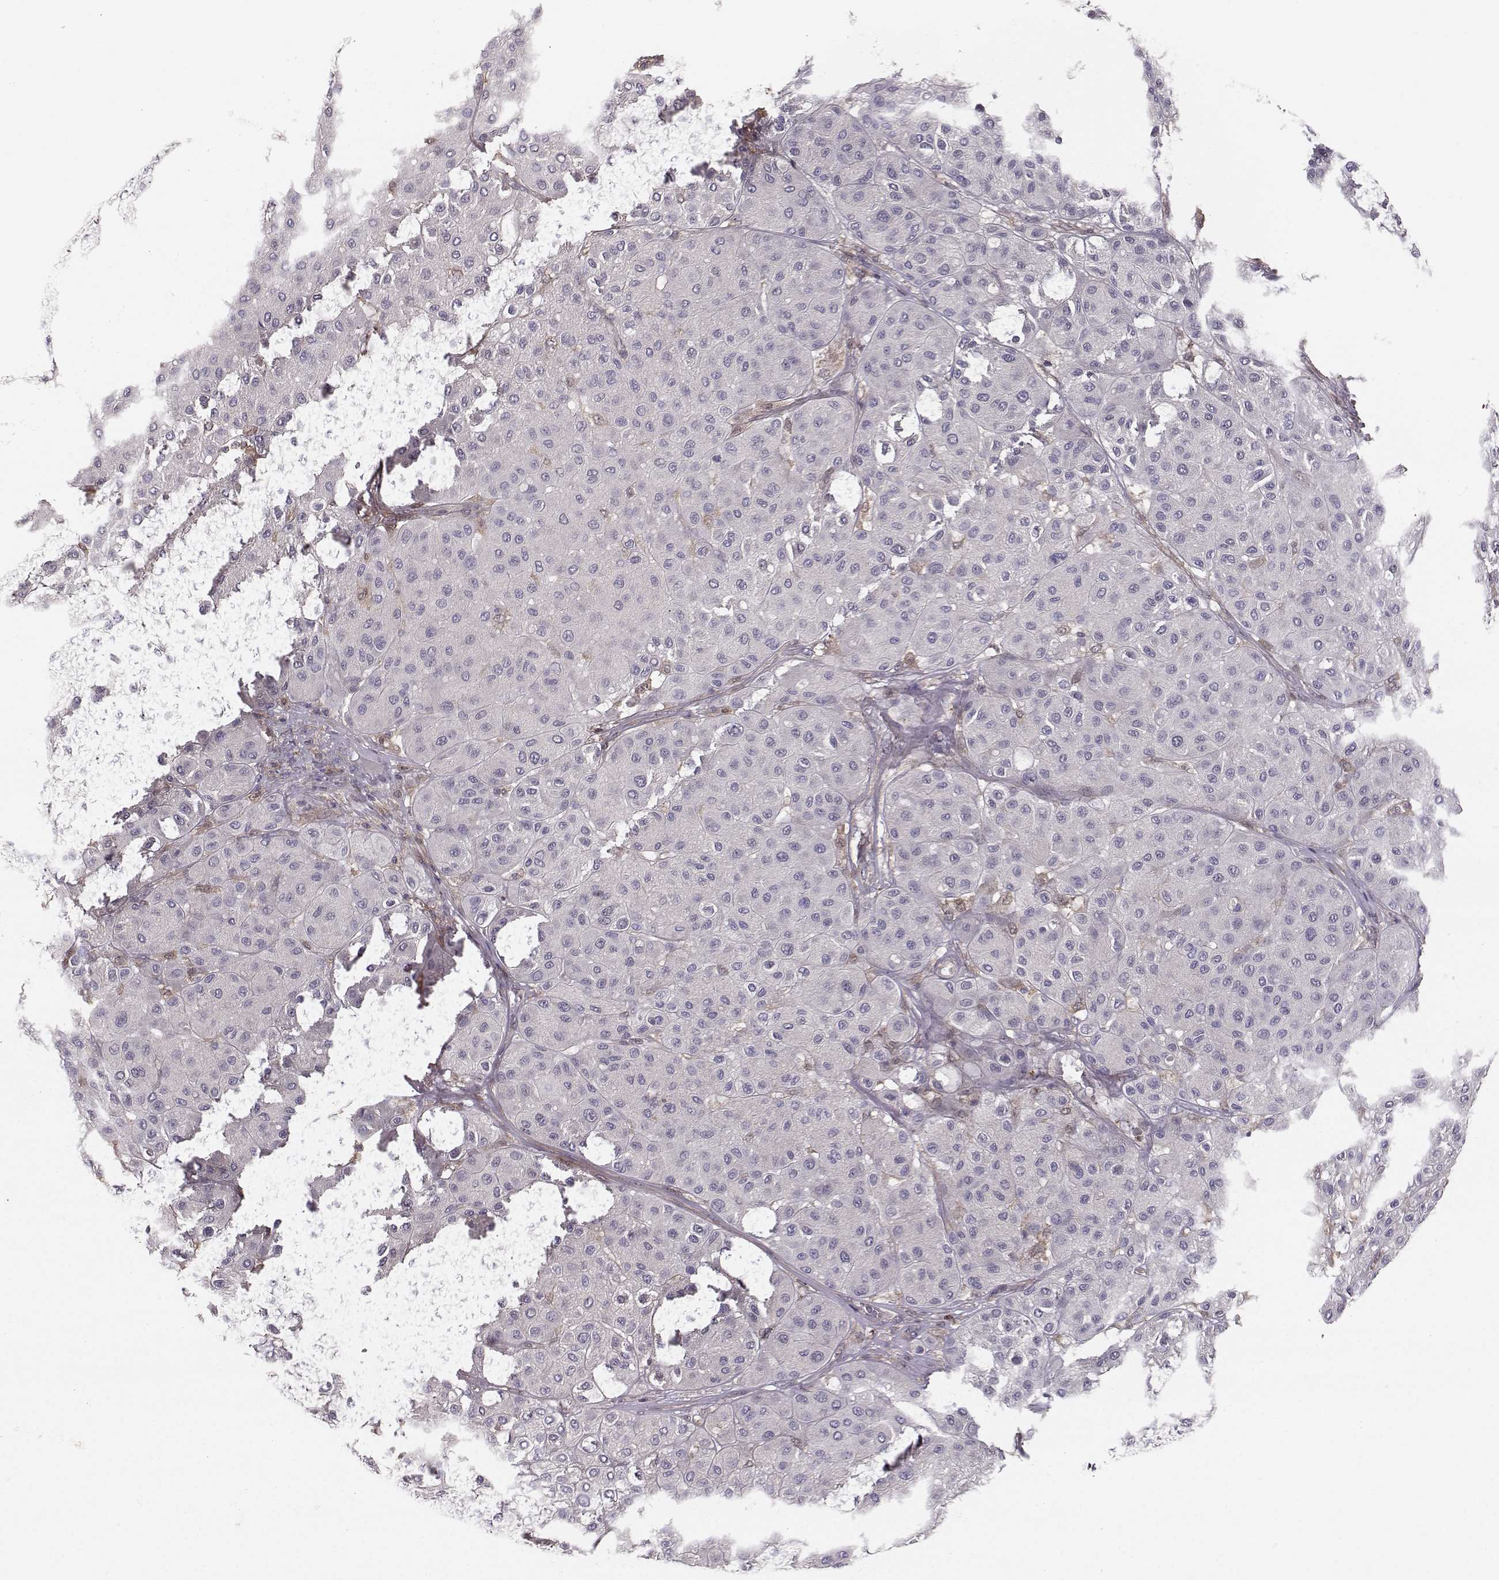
{"staining": {"intensity": "negative", "quantity": "none", "location": "none"}, "tissue": "melanoma", "cell_type": "Tumor cells", "image_type": "cancer", "snomed": [{"axis": "morphology", "description": "Malignant melanoma, Metastatic site"}, {"axis": "topography", "description": "Smooth muscle"}], "caption": "DAB (3,3'-diaminobenzidine) immunohistochemical staining of malignant melanoma (metastatic site) shows no significant expression in tumor cells.", "gene": "ASB16", "patient": {"sex": "male", "age": 41}}